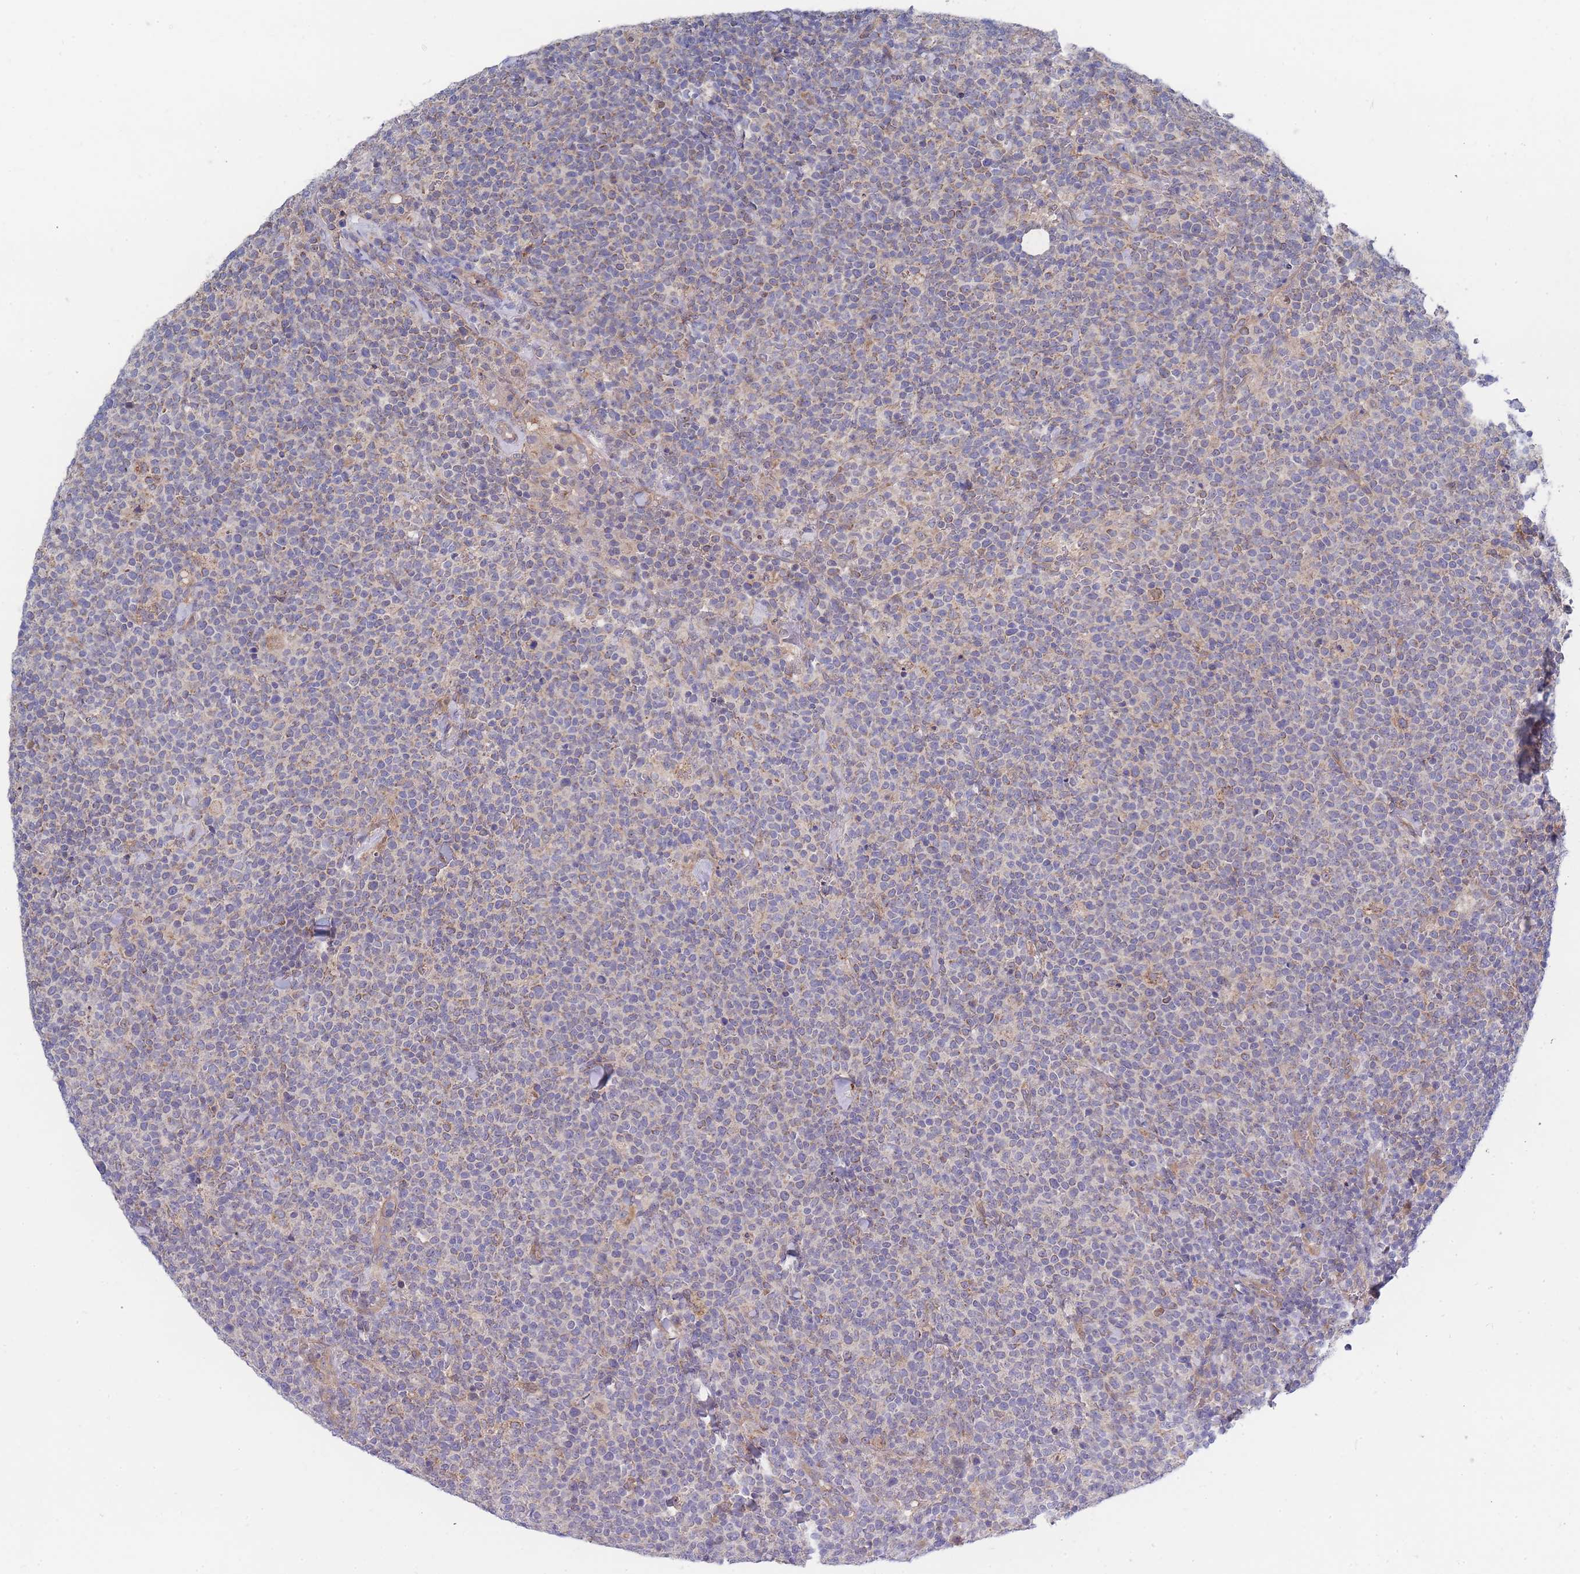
{"staining": {"intensity": "weak", "quantity": "<25%", "location": "cytoplasmic/membranous"}, "tissue": "lymphoma", "cell_type": "Tumor cells", "image_type": "cancer", "snomed": [{"axis": "morphology", "description": "Malignant lymphoma, non-Hodgkin's type, High grade"}, {"axis": "topography", "description": "Lymph node"}], "caption": "Immunohistochemistry histopathology image of neoplastic tissue: human malignant lymphoma, non-Hodgkin's type (high-grade) stained with DAB demonstrates no significant protein positivity in tumor cells. (DAB (3,3'-diaminobenzidine) immunohistochemistry (IHC) with hematoxylin counter stain).", "gene": "NUB1", "patient": {"sex": "male", "age": 61}}